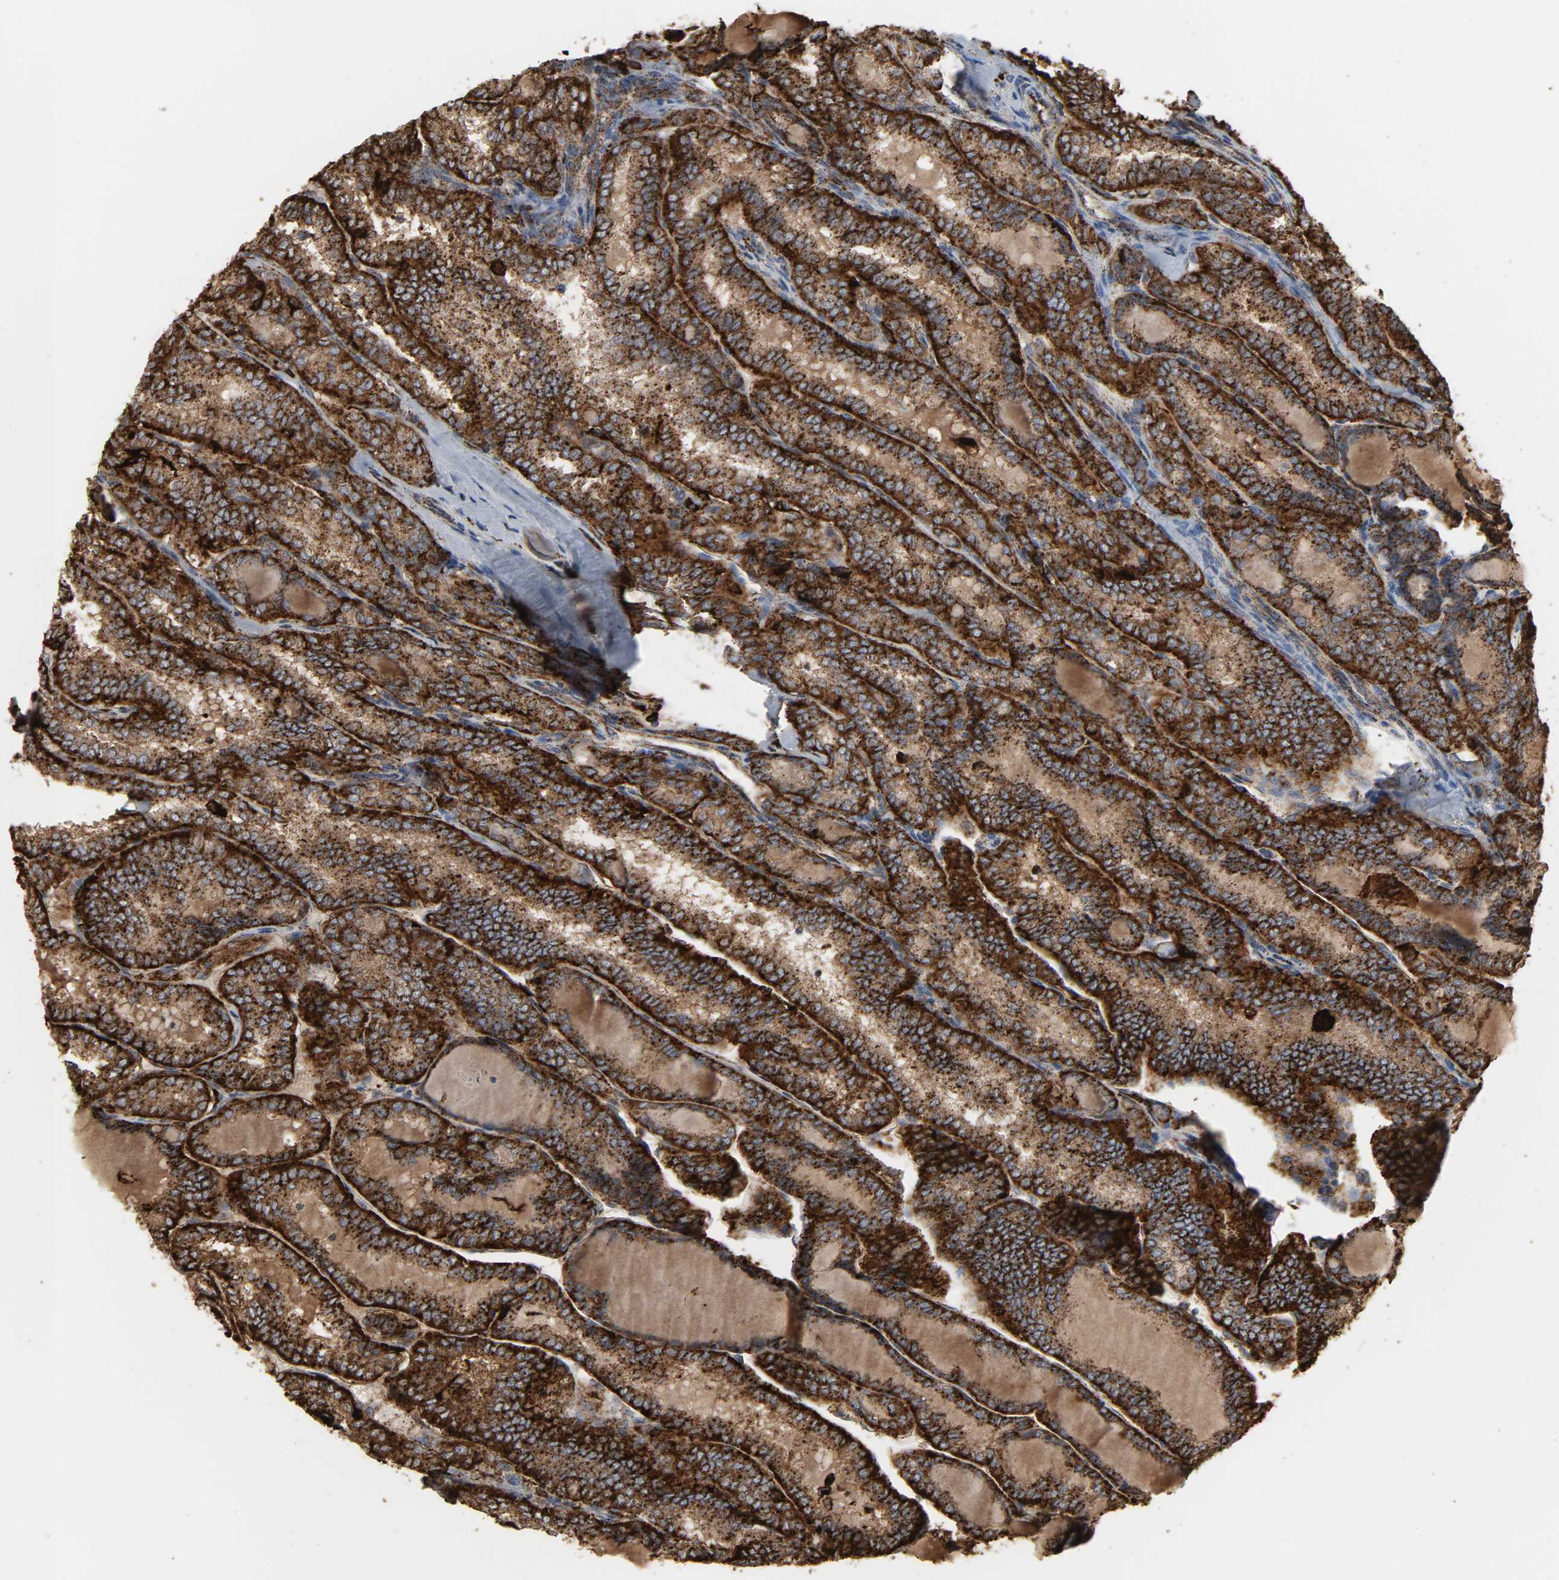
{"staining": {"intensity": "strong", "quantity": ">75%", "location": "nuclear"}, "tissue": "thyroid cancer", "cell_type": "Tumor cells", "image_type": "cancer", "snomed": [{"axis": "morphology", "description": "Papillary adenocarcinoma, NOS"}, {"axis": "topography", "description": "Thyroid gland"}], "caption": "Human thyroid cancer stained with a protein marker displays strong staining in tumor cells.", "gene": "PSAP", "patient": {"sex": "female", "age": 30}}